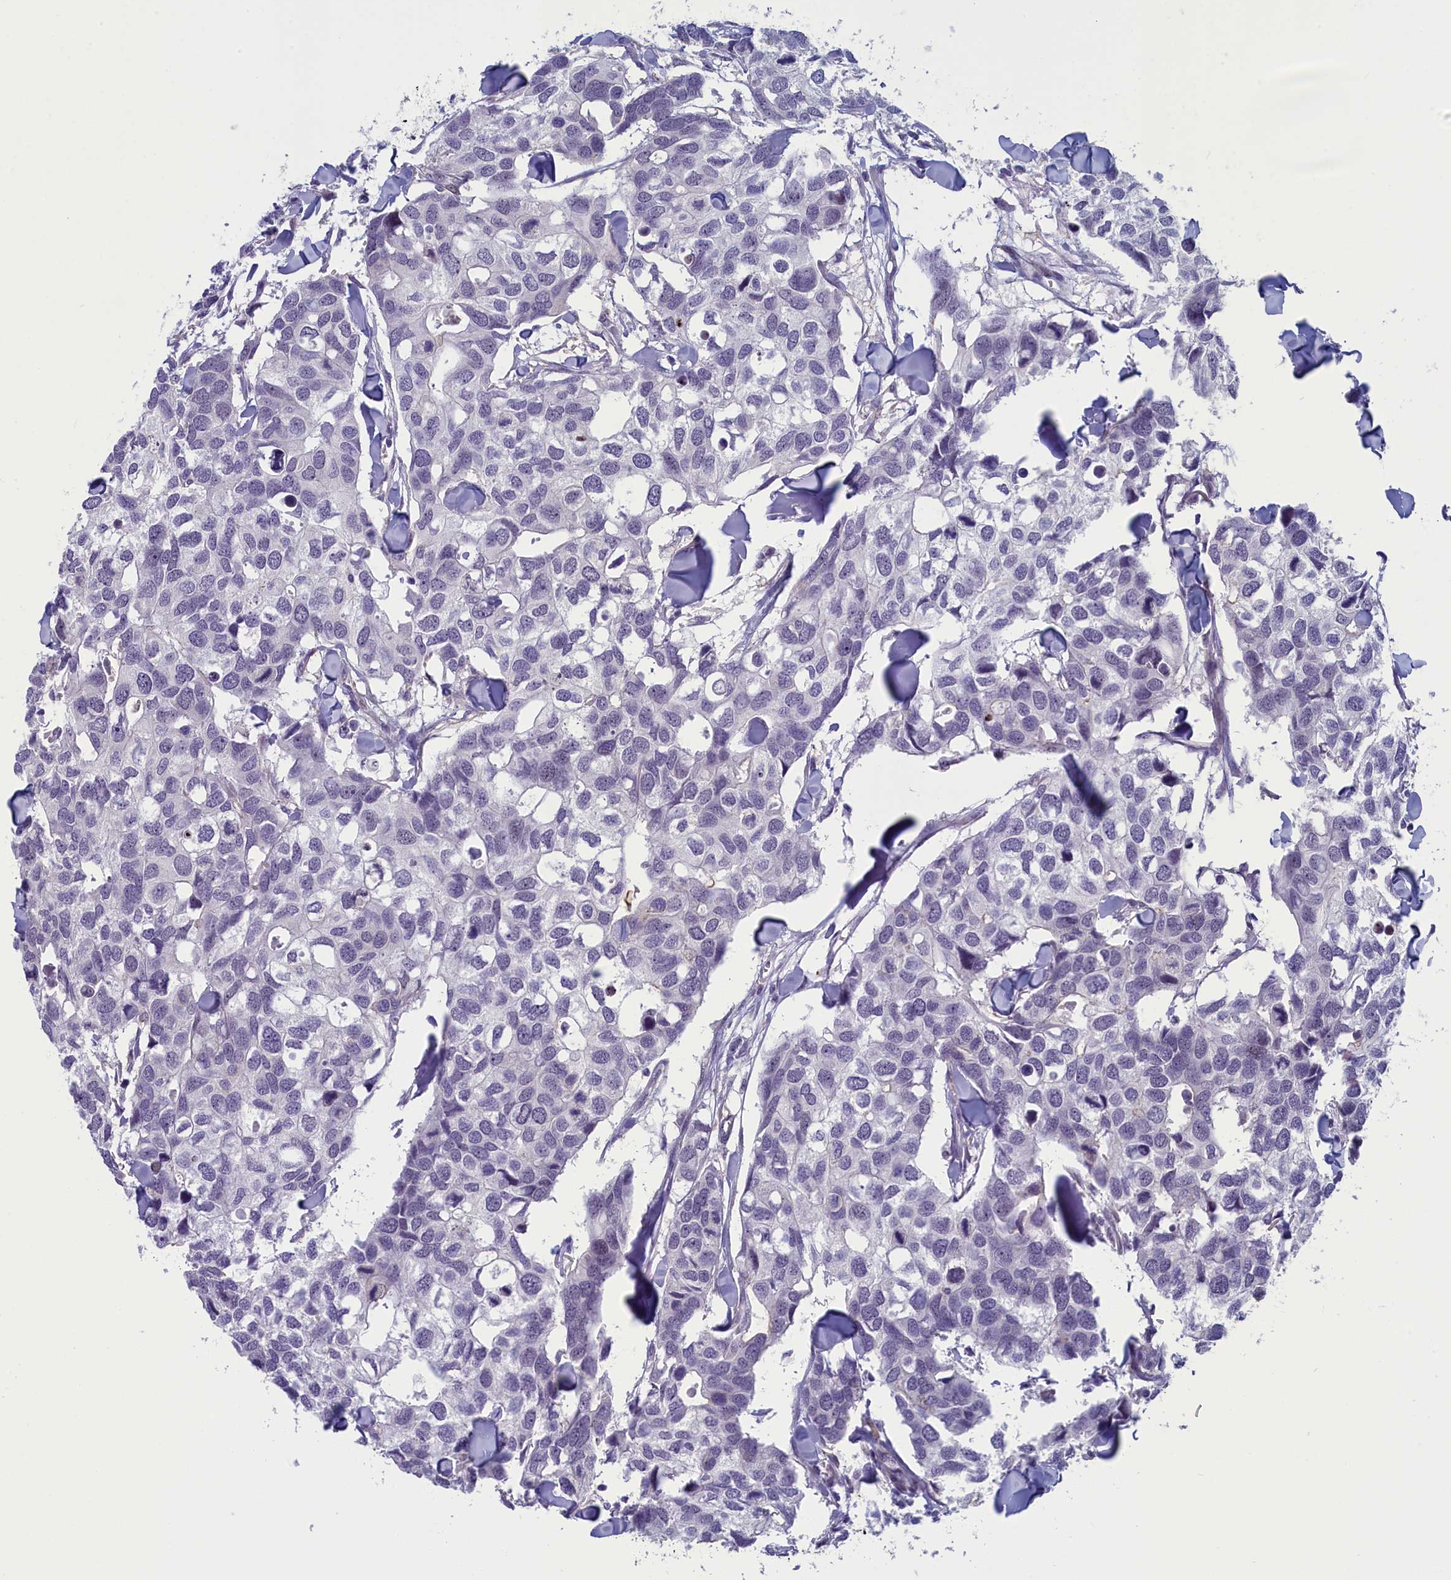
{"staining": {"intensity": "negative", "quantity": "none", "location": "none"}, "tissue": "breast cancer", "cell_type": "Tumor cells", "image_type": "cancer", "snomed": [{"axis": "morphology", "description": "Duct carcinoma"}, {"axis": "topography", "description": "Breast"}], "caption": "IHC image of human breast cancer stained for a protein (brown), which reveals no staining in tumor cells.", "gene": "CNEP1R1", "patient": {"sex": "female", "age": 83}}